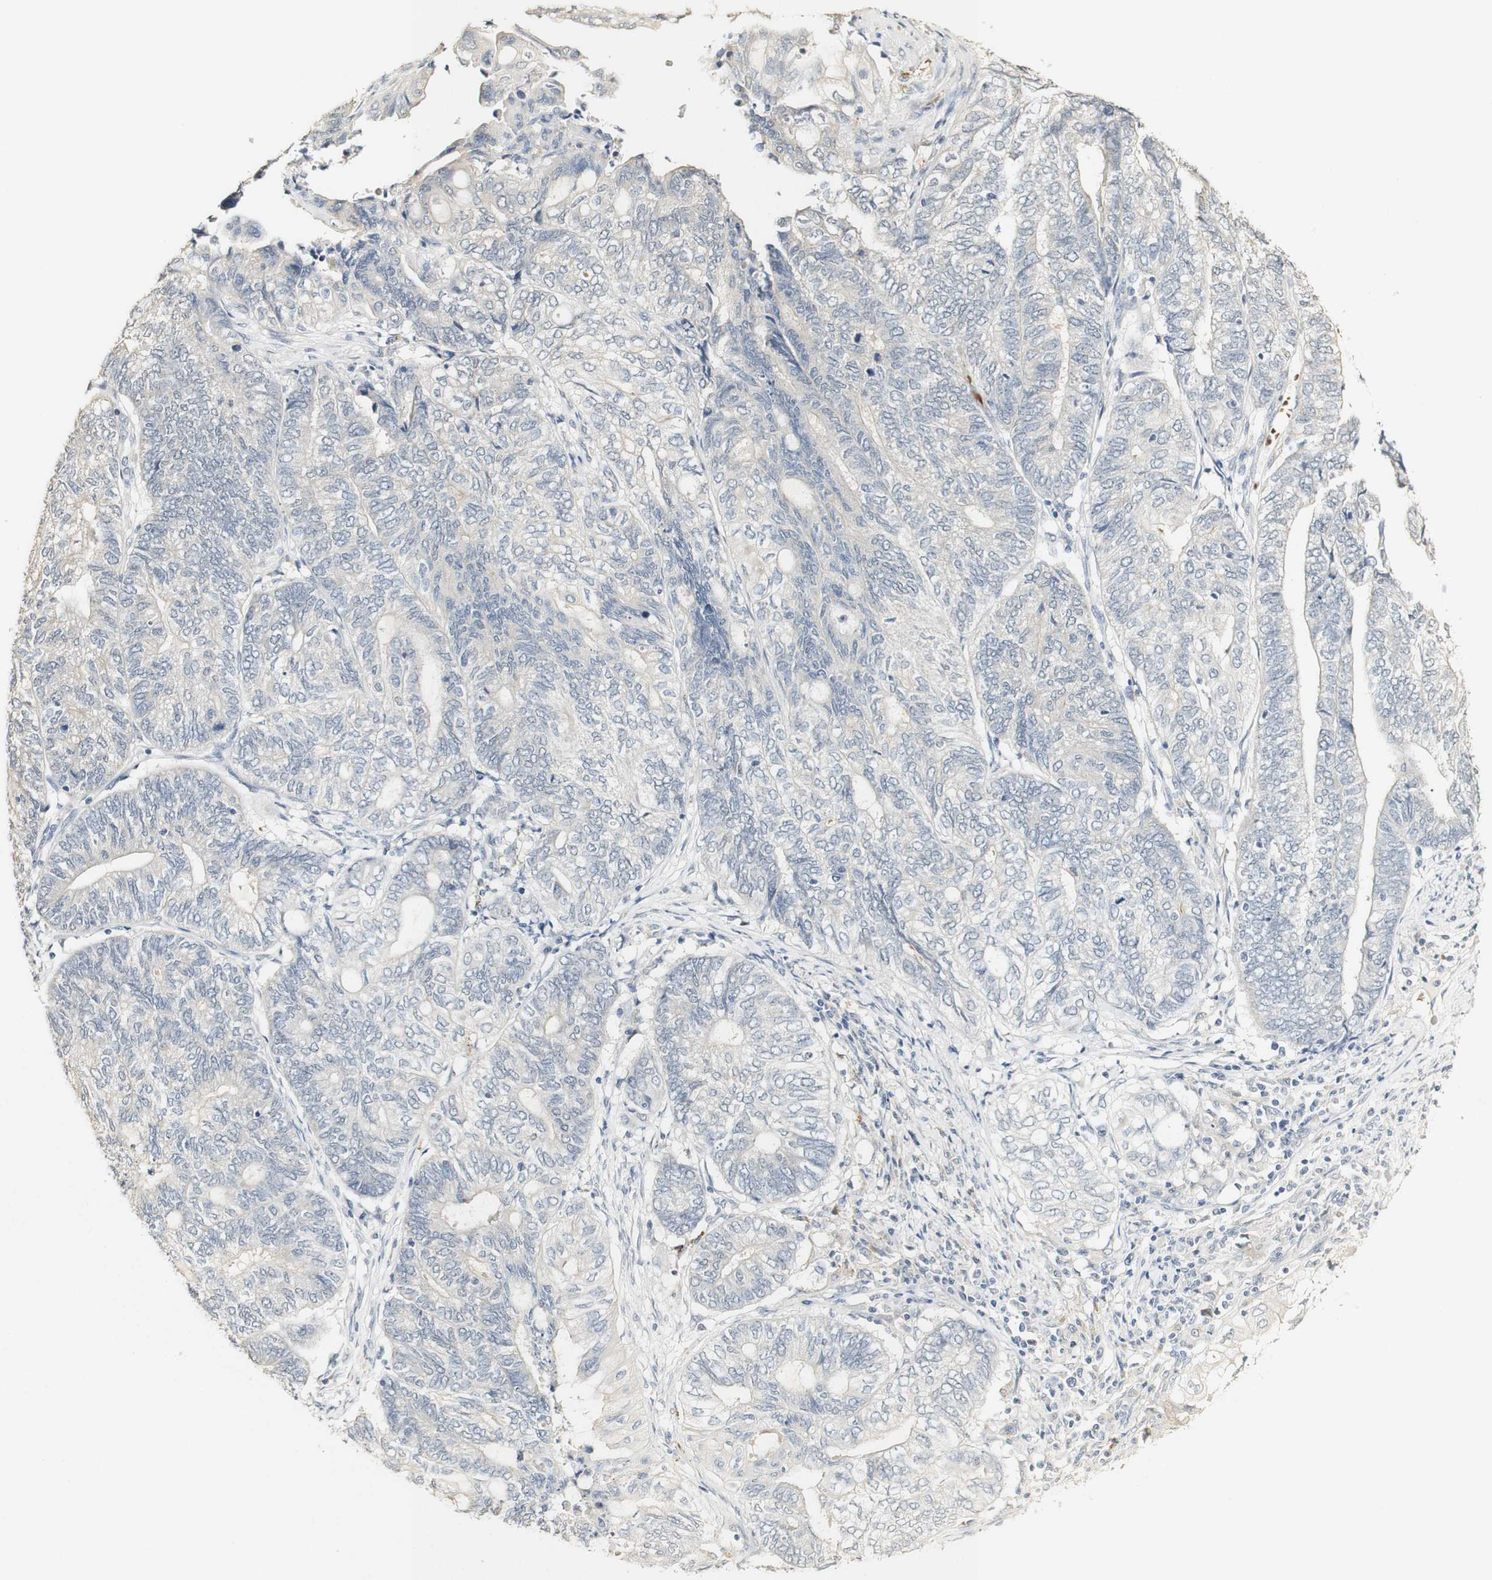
{"staining": {"intensity": "negative", "quantity": "none", "location": "none"}, "tissue": "endometrial cancer", "cell_type": "Tumor cells", "image_type": "cancer", "snomed": [{"axis": "morphology", "description": "Adenocarcinoma, NOS"}, {"axis": "topography", "description": "Uterus"}, {"axis": "topography", "description": "Endometrium"}], "caption": "An immunohistochemistry histopathology image of endometrial cancer (adenocarcinoma) is shown. There is no staining in tumor cells of endometrial cancer (adenocarcinoma).", "gene": "SYT7", "patient": {"sex": "female", "age": 70}}